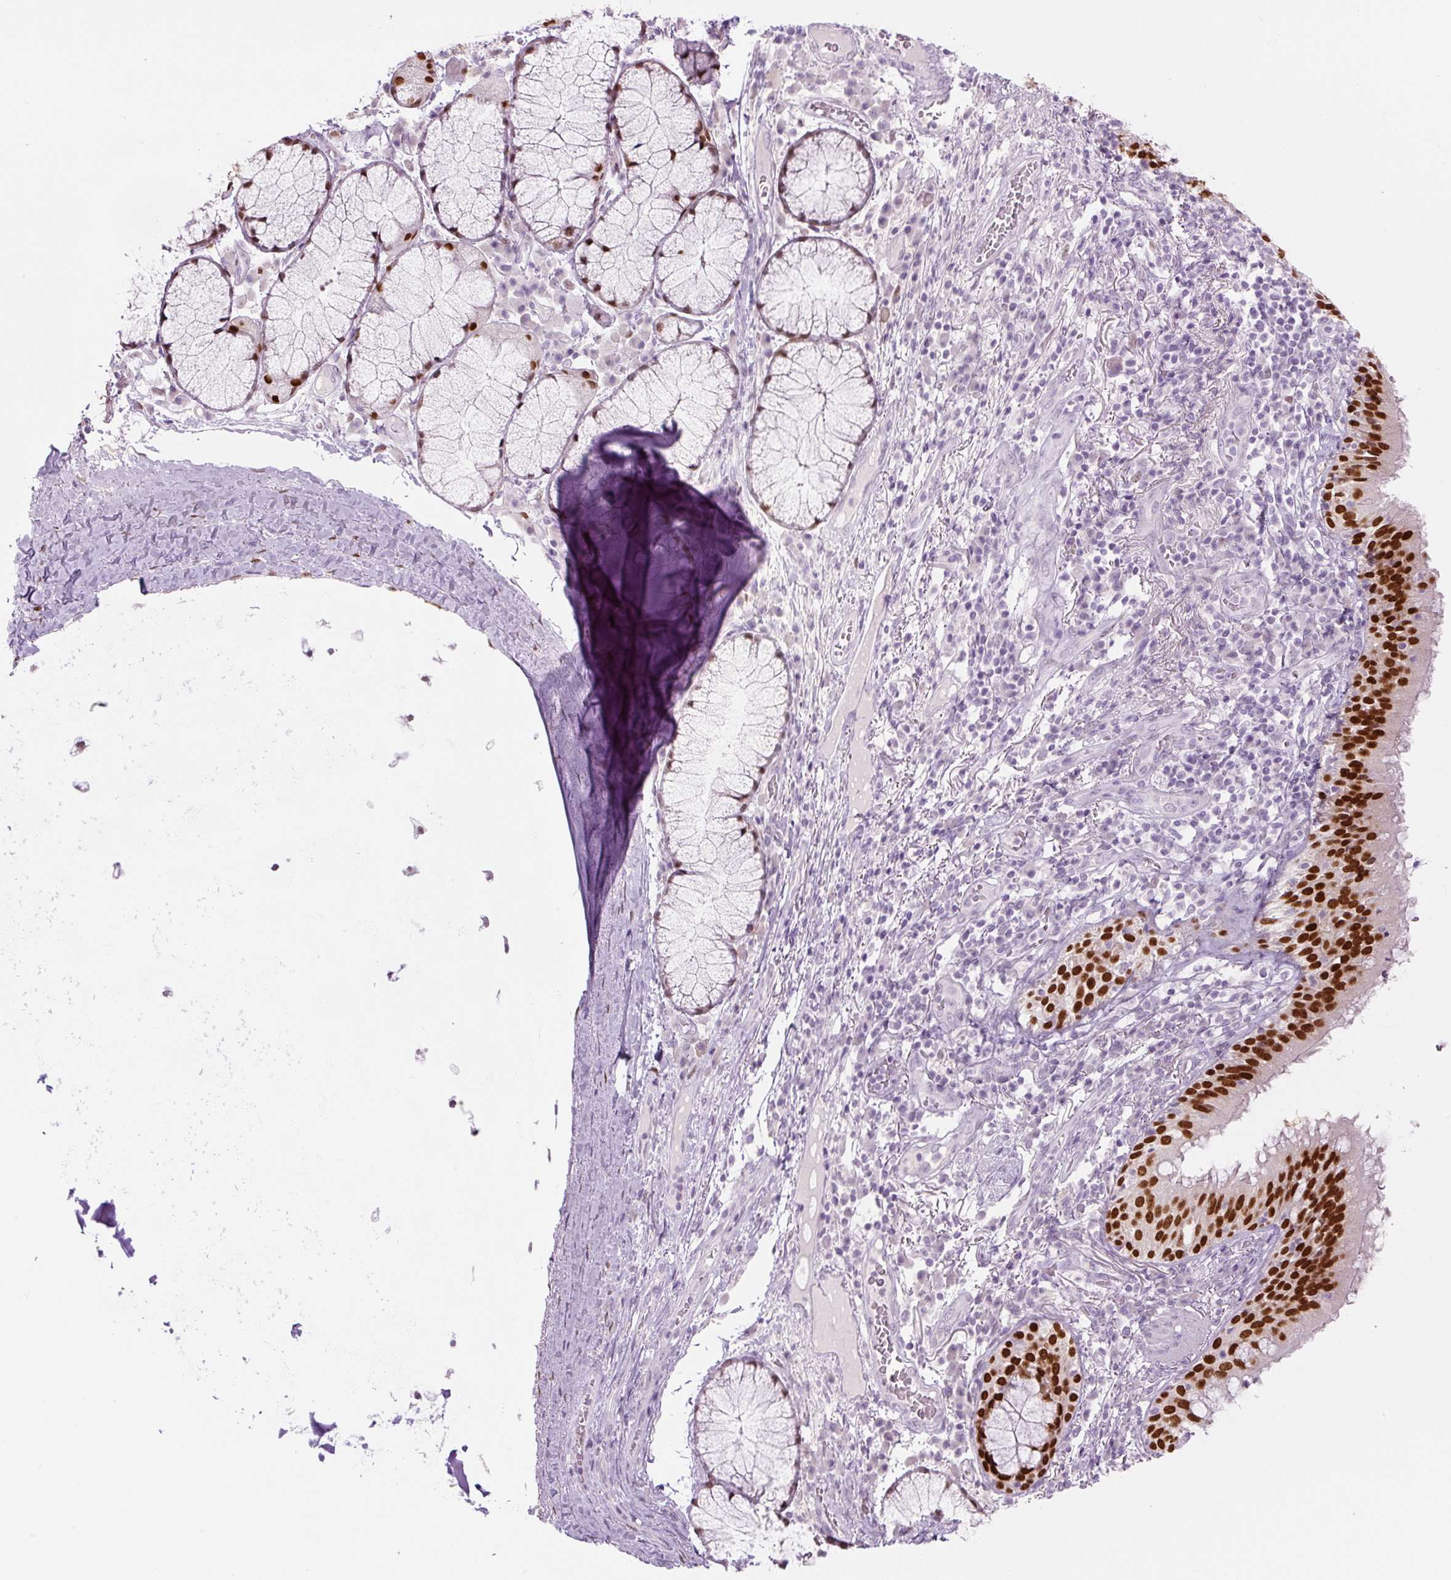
{"staining": {"intensity": "strong", "quantity": ">75%", "location": "nuclear"}, "tissue": "bronchus", "cell_type": "Respiratory epithelial cells", "image_type": "normal", "snomed": [{"axis": "morphology", "description": "Normal tissue, NOS"}, {"axis": "topography", "description": "Cartilage tissue"}, {"axis": "topography", "description": "Bronchus"}], "caption": "Strong nuclear staining is identified in about >75% of respiratory epithelial cells in unremarkable bronchus.", "gene": "SIX1", "patient": {"sex": "male", "age": 56}}